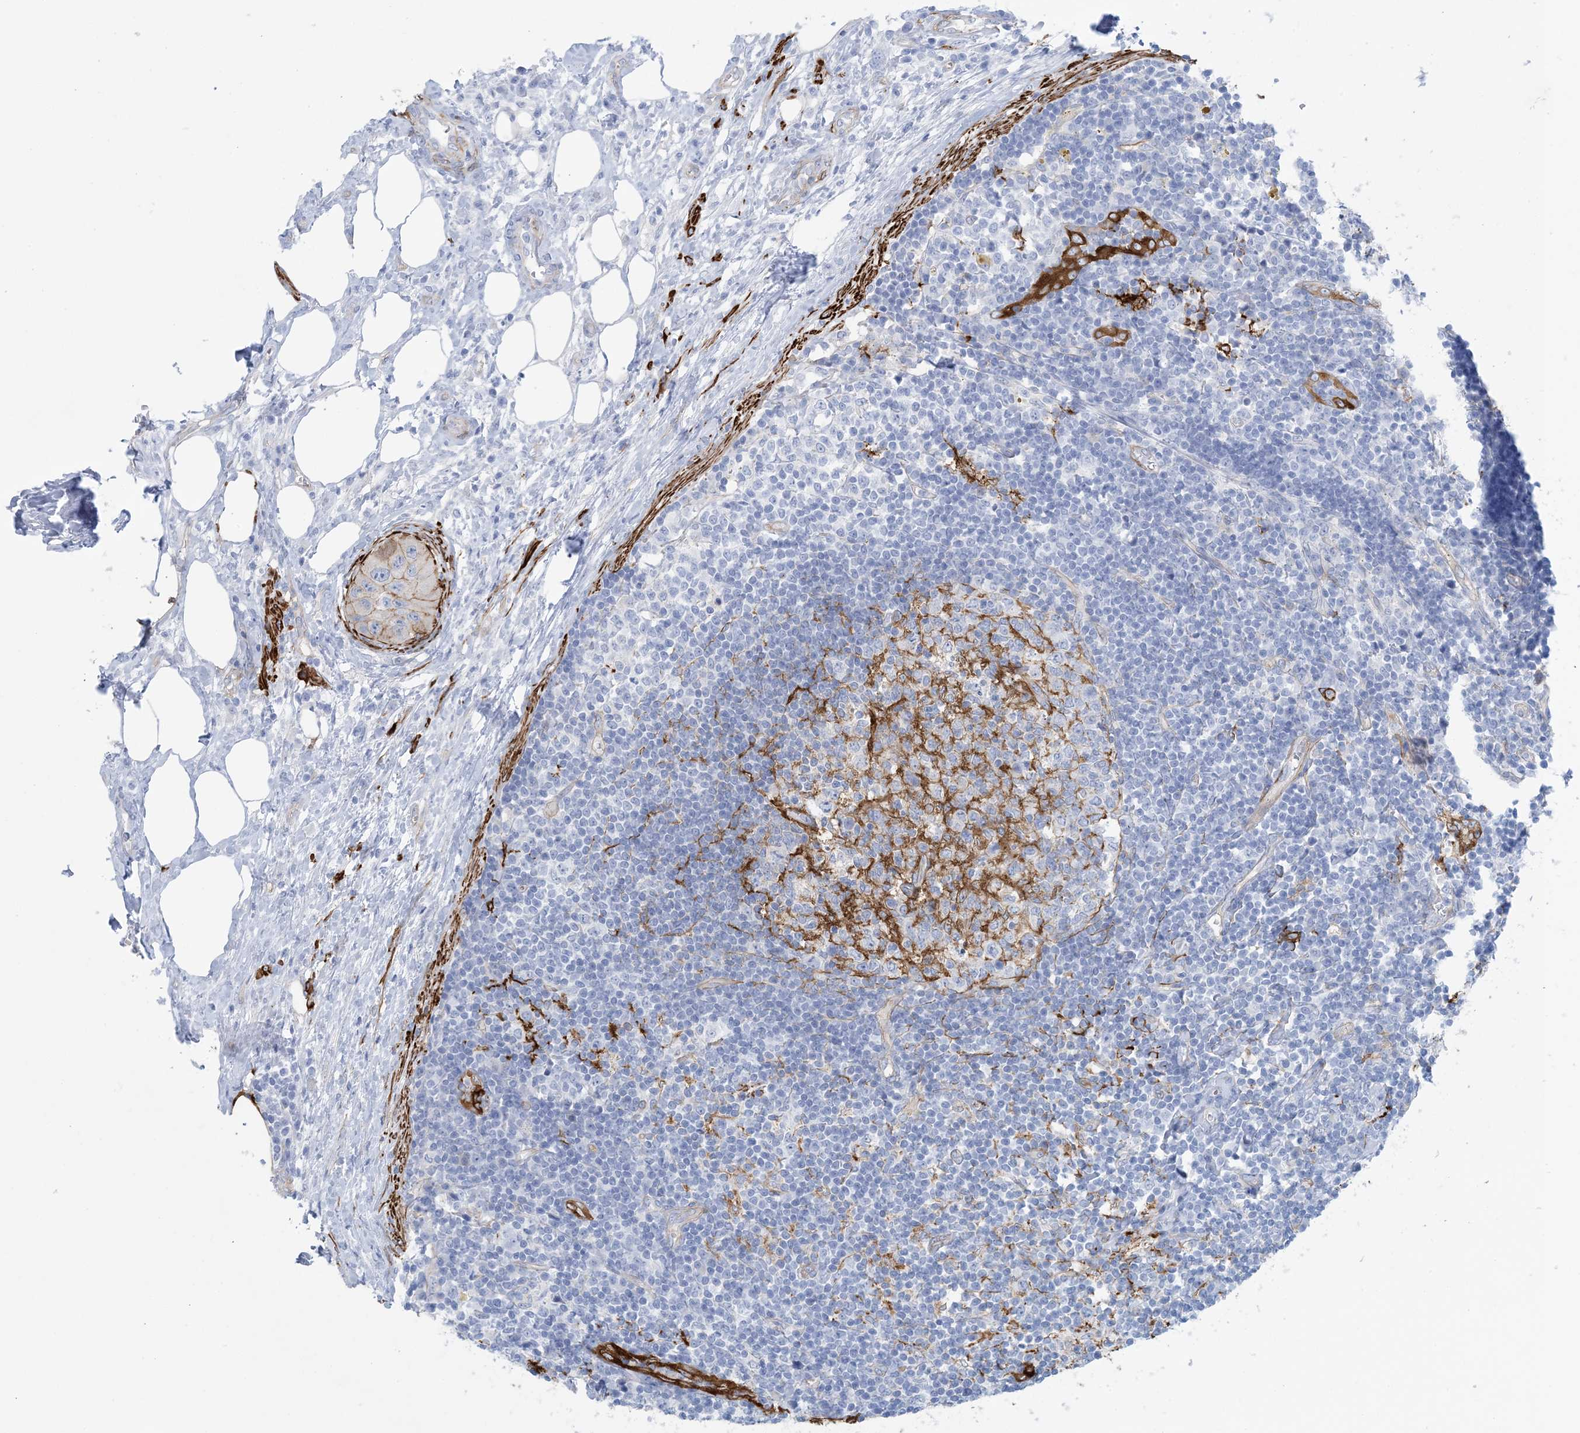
{"staining": {"intensity": "moderate", "quantity": "<25%", "location": "cytoplasmic/membranous"}, "tissue": "lymph node", "cell_type": "Germinal center cells", "image_type": "normal", "snomed": [{"axis": "morphology", "description": "Normal tissue, NOS"}, {"axis": "morphology", "description": "Squamous cell carcinoma, metastatic, NOS"}, {"axis": "topography", "description": "Lymph node"}], "caption": "Immunohistochemistry micrograph of benign lymph node: human lymph node stained using immunohistochemistry (IHC) displays low levels of moderate protein expression localized specifically in the cytoplasmic/membranous of germinal center cells, appearing as a cytoplasmic/membranous brown color.", "gene": "SHANK1", "patient": {"sex": "male", "age": 73}}